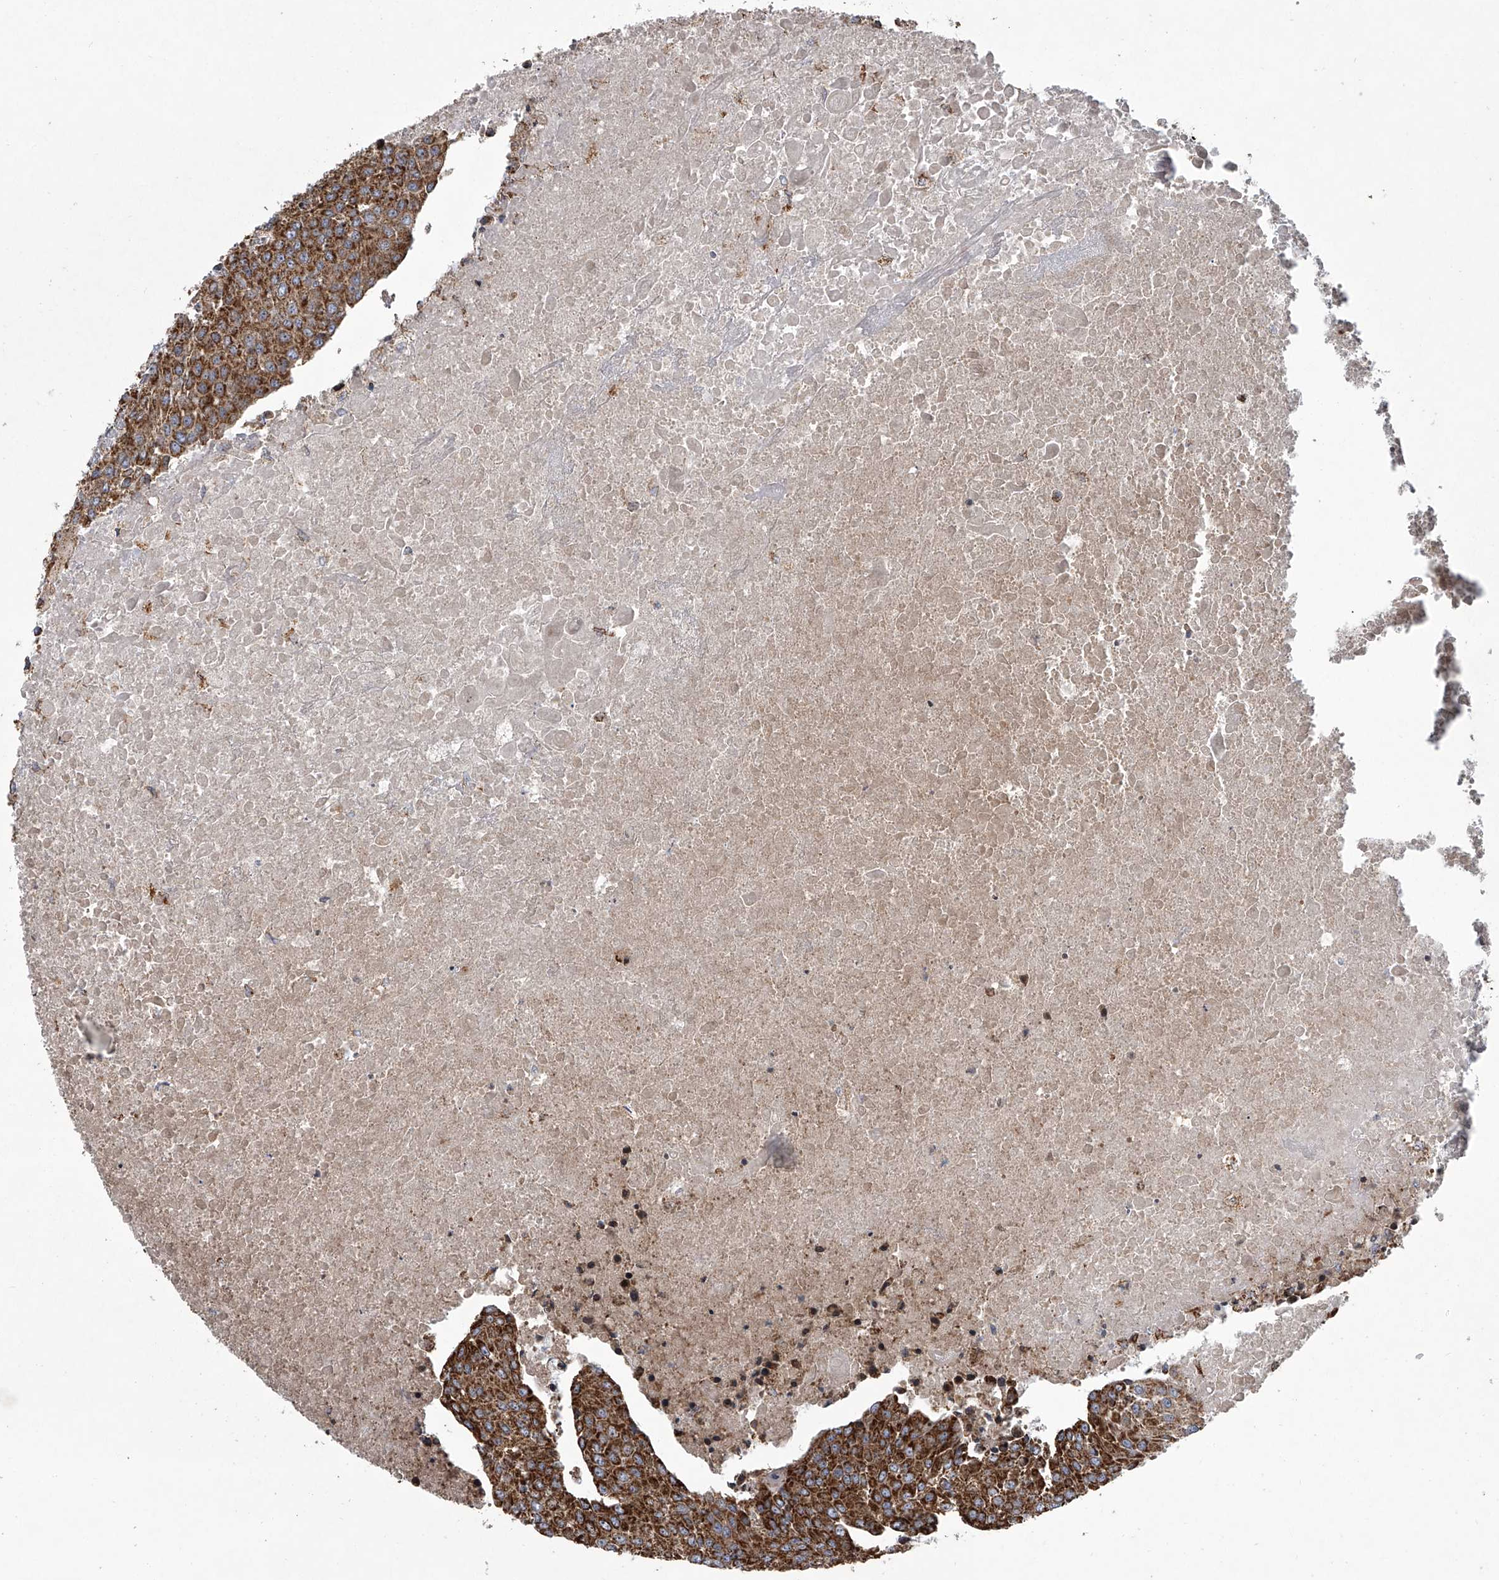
{"staining": {"intensity": "strong", "quantity": ">75%", "location": "cytoplasmic/membranous"}, "tissue": "urothelial cancer", "cell_type": "Tumor cells", "image_type": "cancer", "snomed": [{"axis": "morphology", "description": "Urothelial carcinoma, High grade"}, {"axis": "topography", "description": "Urinary bladder"}], "caption": "Urothelial cancer stained with a protein marker reveals strong staining in tumor cells.", "gene": "ZC3H15", "patient": {"sex": "female", "age": 85}}